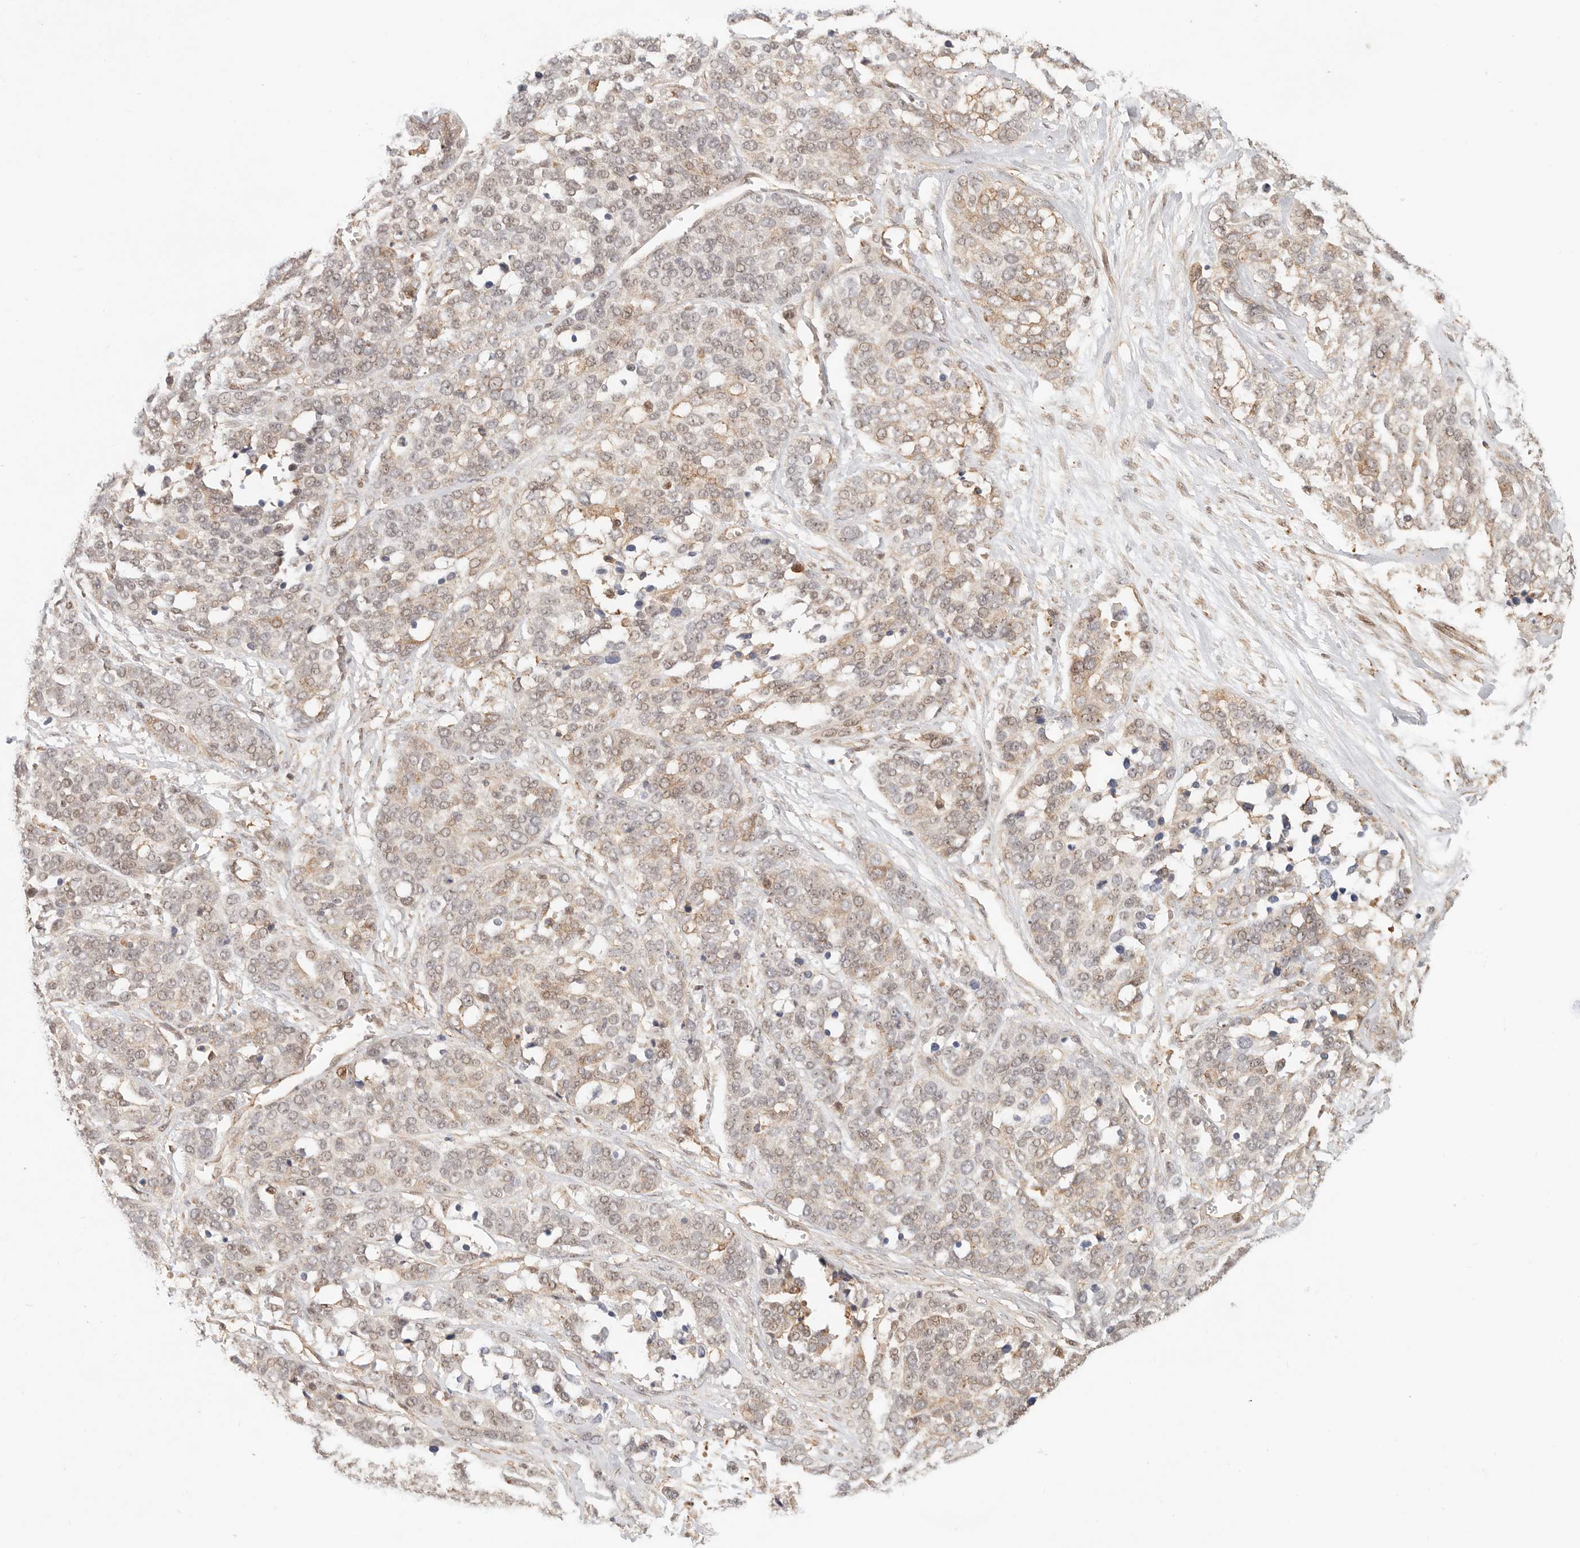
{"staining": {"intensity": "moderate", "quantity": ">75%", "location": "nuclear"}, "tissue": "ovarian cancer", "cell_type": "Tumor cells", "image_type": "cancer", "snomed": [{"axis": "morphology", "description": "Cystadenocarcinoma, serous, NOS"}, {"axis": "topography", "description": "Ovary"}], "caption": "Immunohistochemical staining of ovarian cancer demonstrates moderate nuclear protein positivity in about >75% of tumor cells.", "gene": "HEXD", "patient": {"sex": "female", "age": 44}}